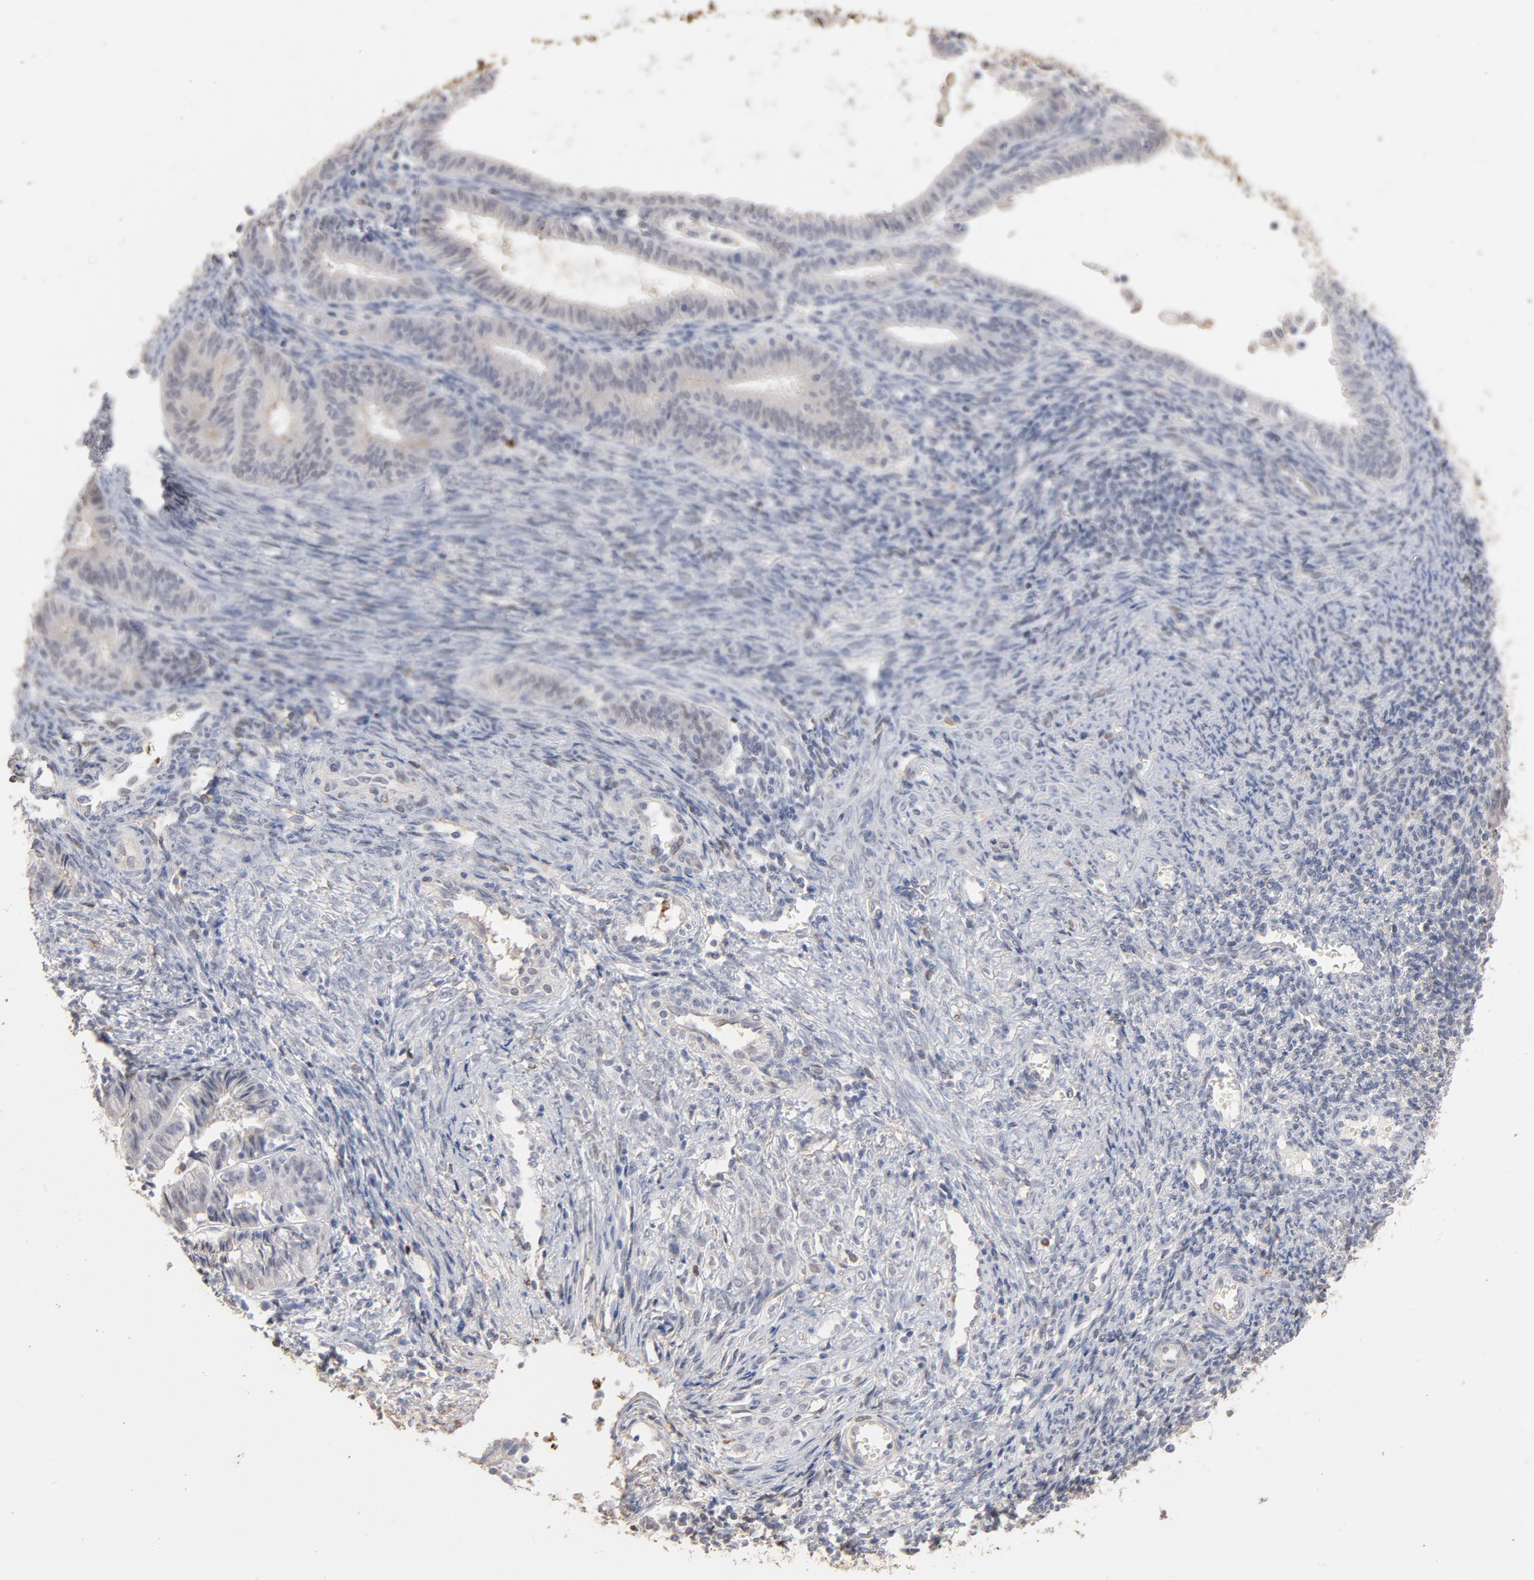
{"staining": {"intensity": "weak", "quantity": "<25%", "location": "cytoplasmic/membranous,nuclear"}, "tissue": "endometrial cancer", "cell_type": "Tumor cells", "image_type": "cancer", "snomed": [{"axis": "morphology", "description": "Adenocarcinoma, NOS"}, {"axis": "topography", "description": "Endometrium"}], "caption": "IHC image of human adenocarcinoma (endometrial) stained for a protein (brown), which exhibits no positivity in tumor cells. (DAB (3,3'-diaminobenzidine) immunohistochemistry (IHC) with hematoxylin counter stain).", "gene": "PNMA1", "patient": {"sex": "female", "age": 42}}